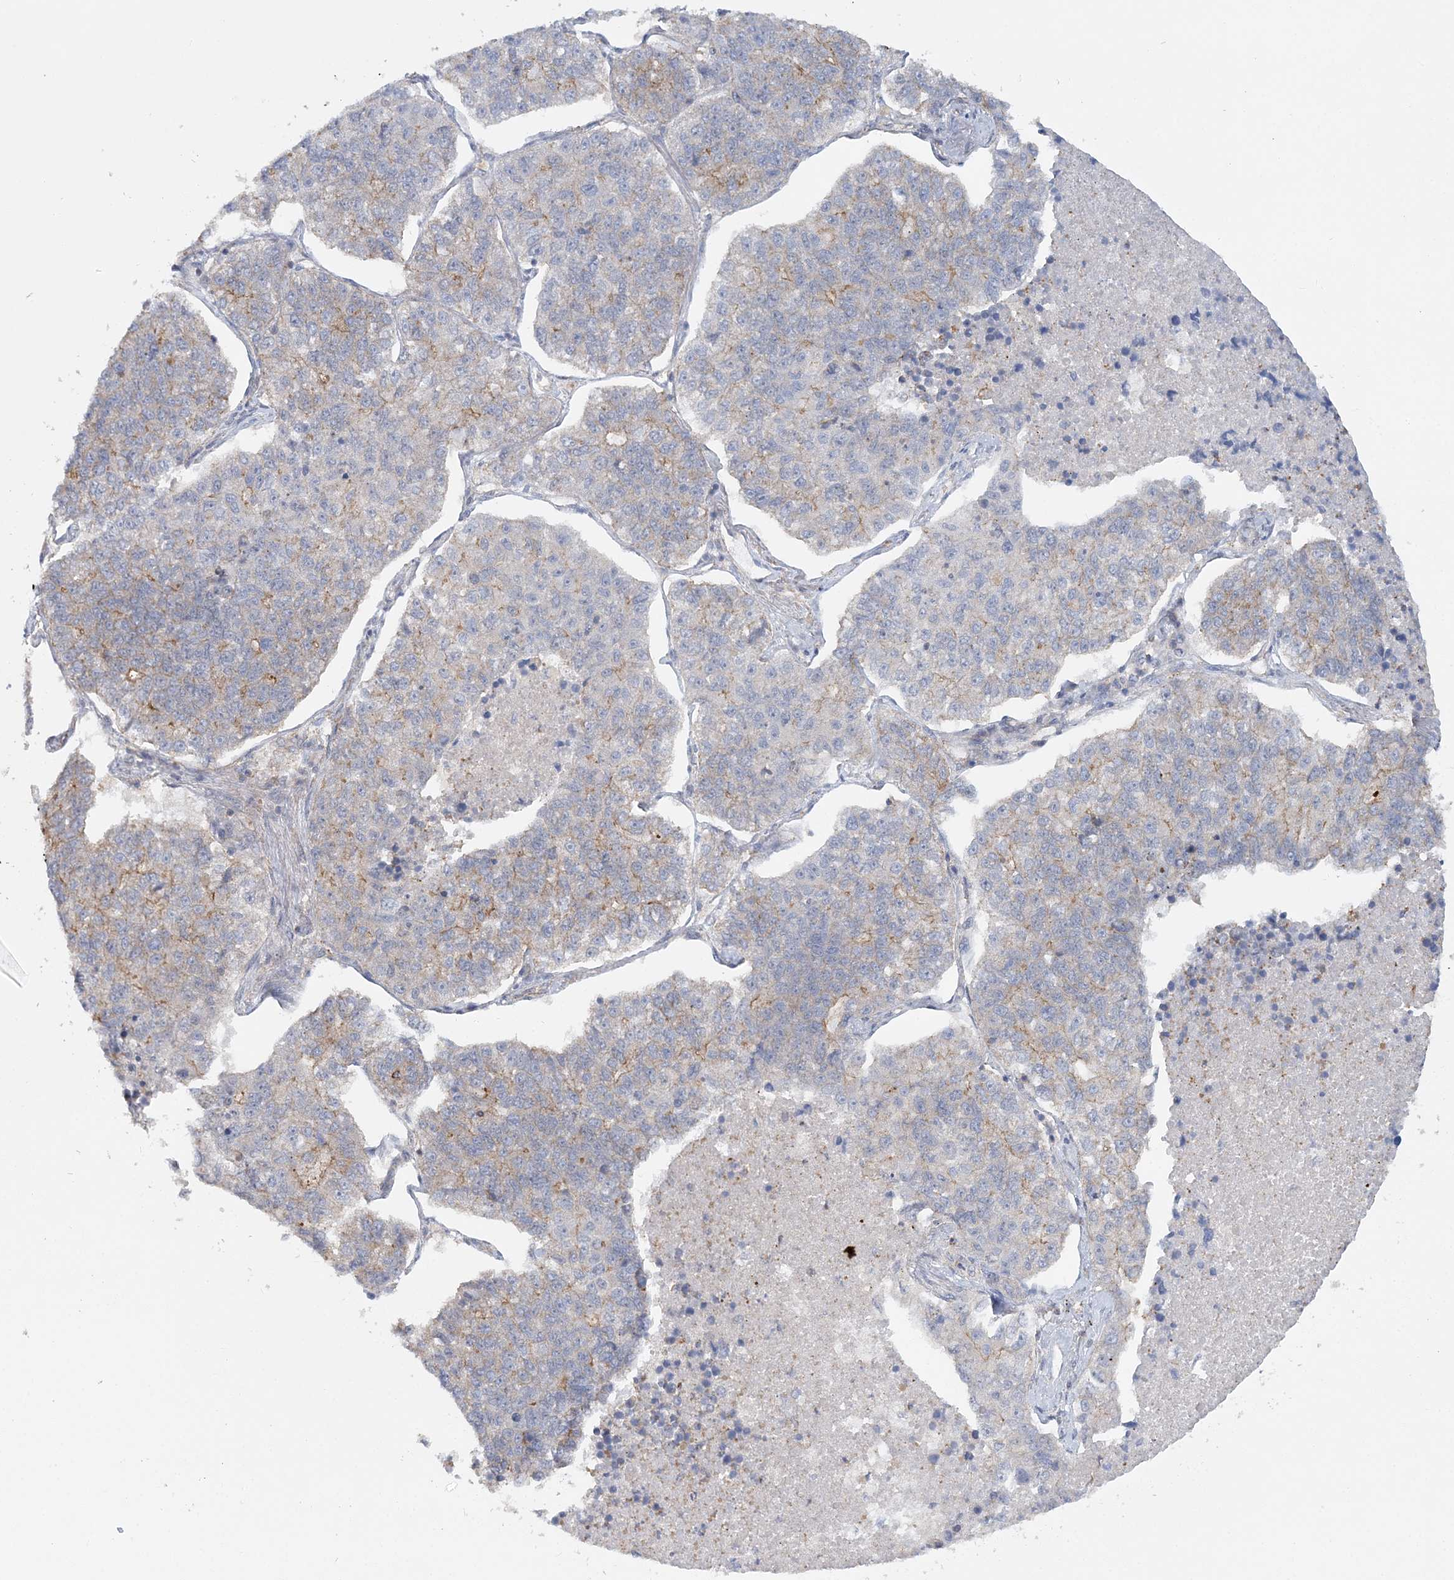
{"staining": {"intensity": "weak", "quantity": "<25%", "location": "cytoplasmic/membranous"}, "tissue": "lung cancer", "cell_type": "Tumor cells", "image_type": "cancer", "snomed": [{"axis": "morphology", "description": "Adenocarcinoma, NOS"}, {"axis": "topography", "description": "Lung"}], "caption": "Immunohistochemistry (IHC) micrograph of neoplastic tissue: adenocarcinoma (lung) stained with DAB displays no significant protein staining in tumor cells.", "gene": "MAT2B", "patient": {"sex": "male", "age": 49}}